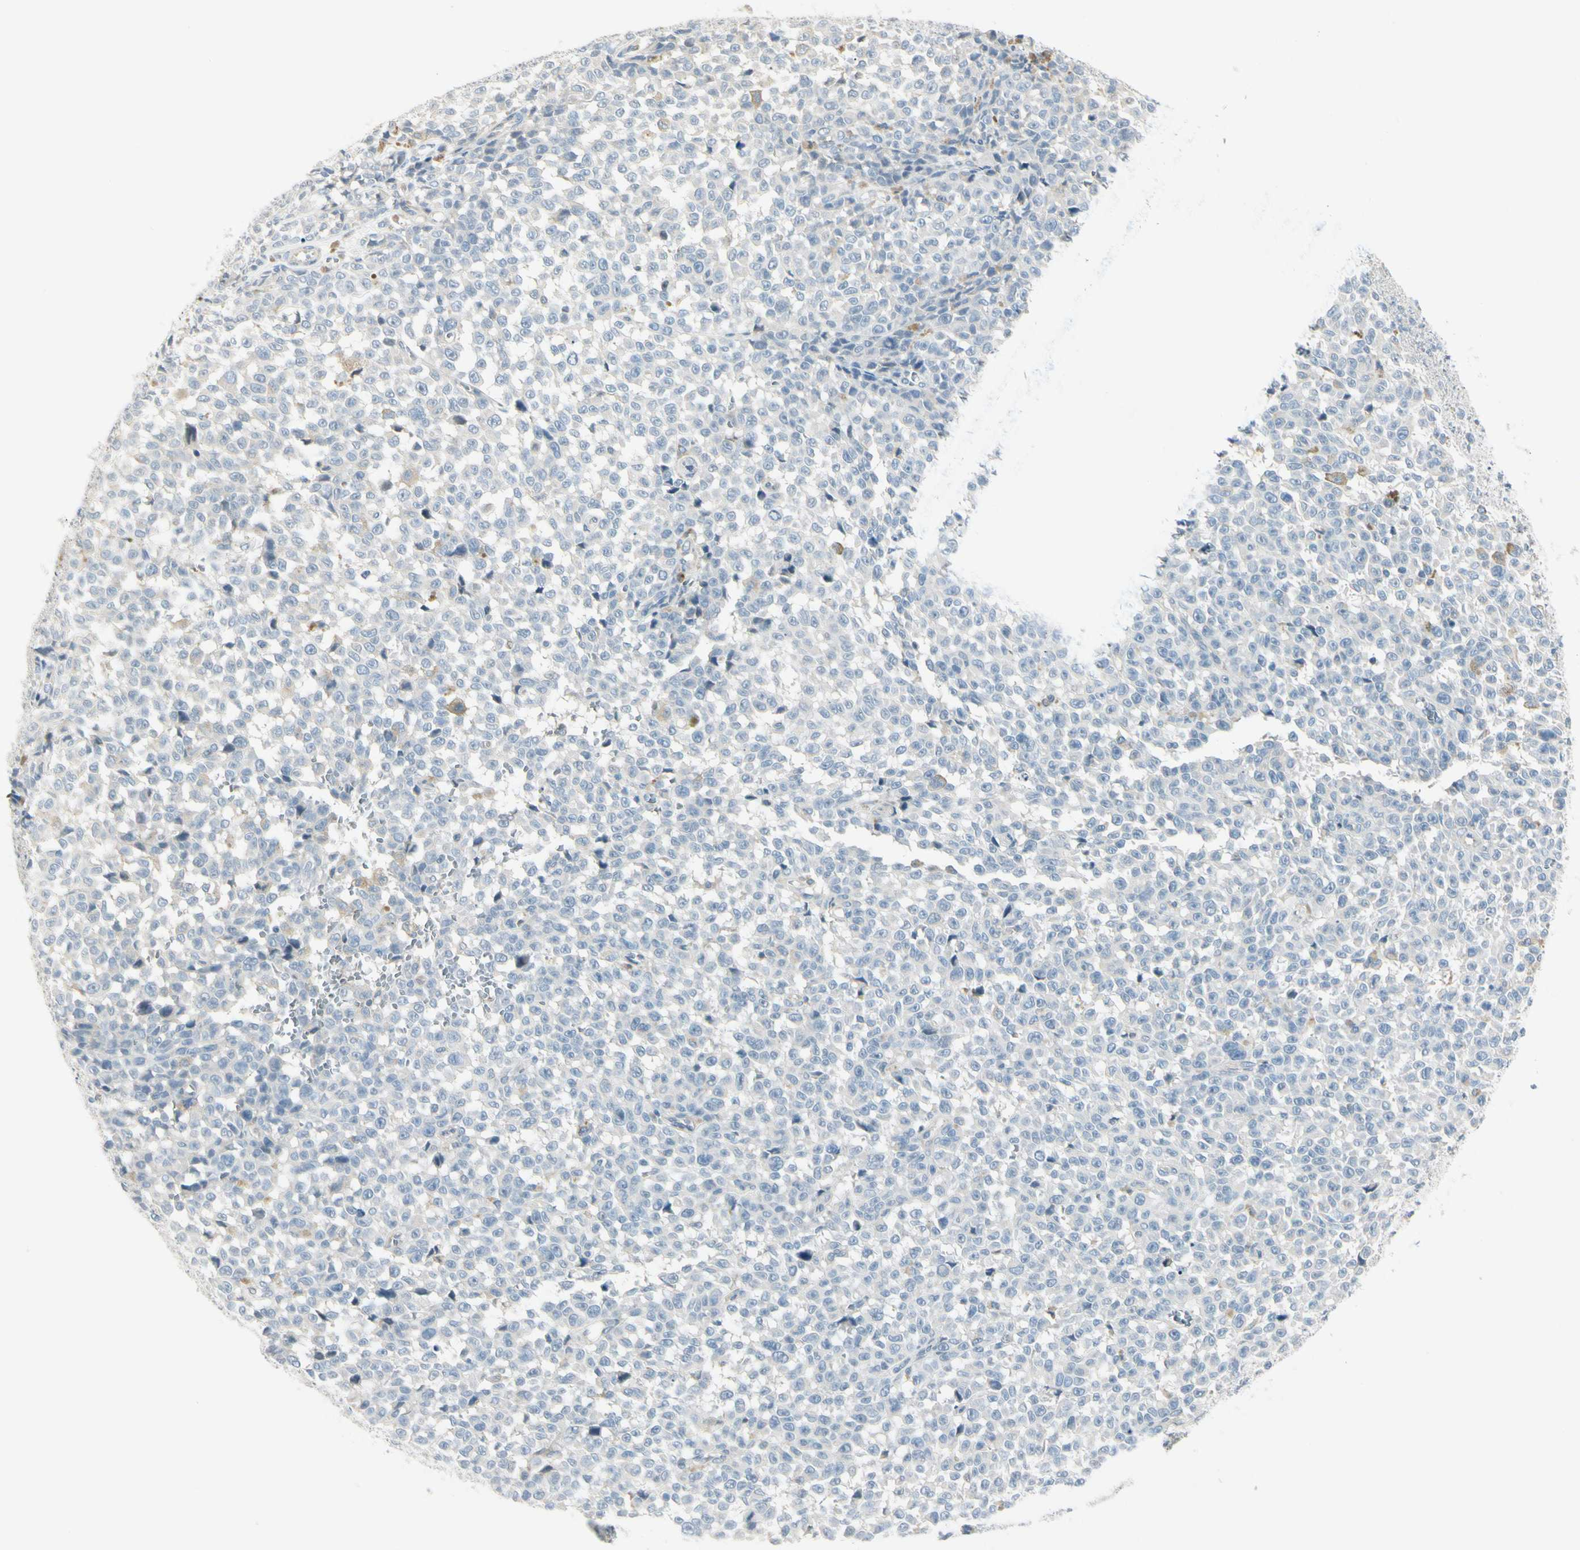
{"staining": {"intensity": "negative", "quantity": "none", "location": "none"}, "tissue": "melanoma", "cell_type": "Tumor cells", "image_type": "cancer", "snomed": [{"axis": "morphology", "description": "Malignant melanoma, NOS"}, {"axis": "topography", "description": "Skin"}], "caption": "Immunohistochemistry (IHC) of melanoma reveals no staining in tumor cells.", "gene": "CYP2E1", "patient": {"sex": "female", "age": 82}}